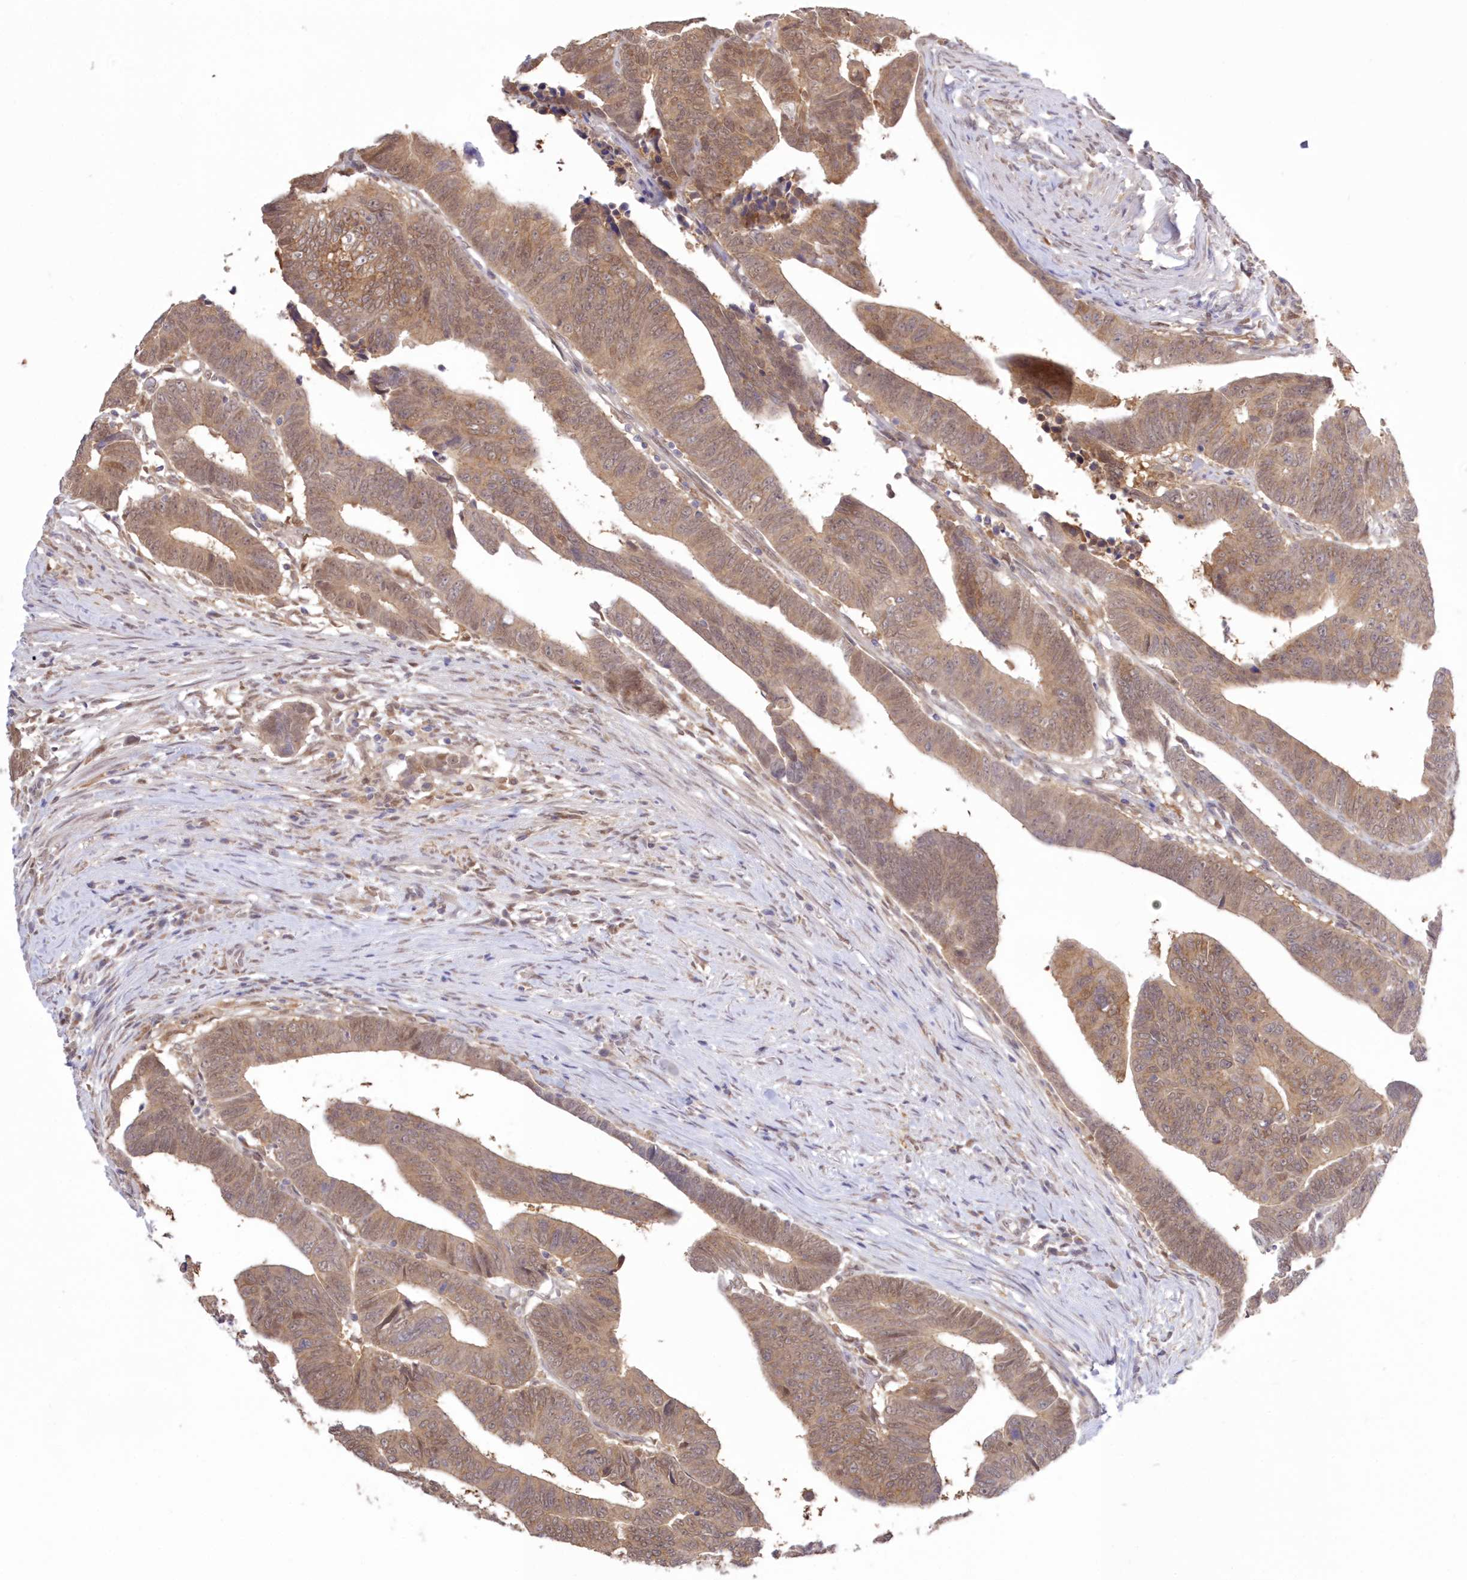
{"staining": {"intensity": "moderate", "quantity": ">75%", "location": "cytoplasmic/membranous"}, "tissue": "colorectal cancer", "cell_type": "Tumor cells", "image_type": "cancer", "snomed": [{"axis": "morphology", "description": "Adenocarcinoma, NOS"}, {"axis": "topography", "description": "Rectum"}], "caption": "There is medium levels of moderate cytoplasmic/membranous expression in tumor cells of colorectal adenocarcinoma, as demonstrated by immunohistochemical staining (brown color).", "gene": "RNPEP", "patient": {"sex": "female", "age": 65}}